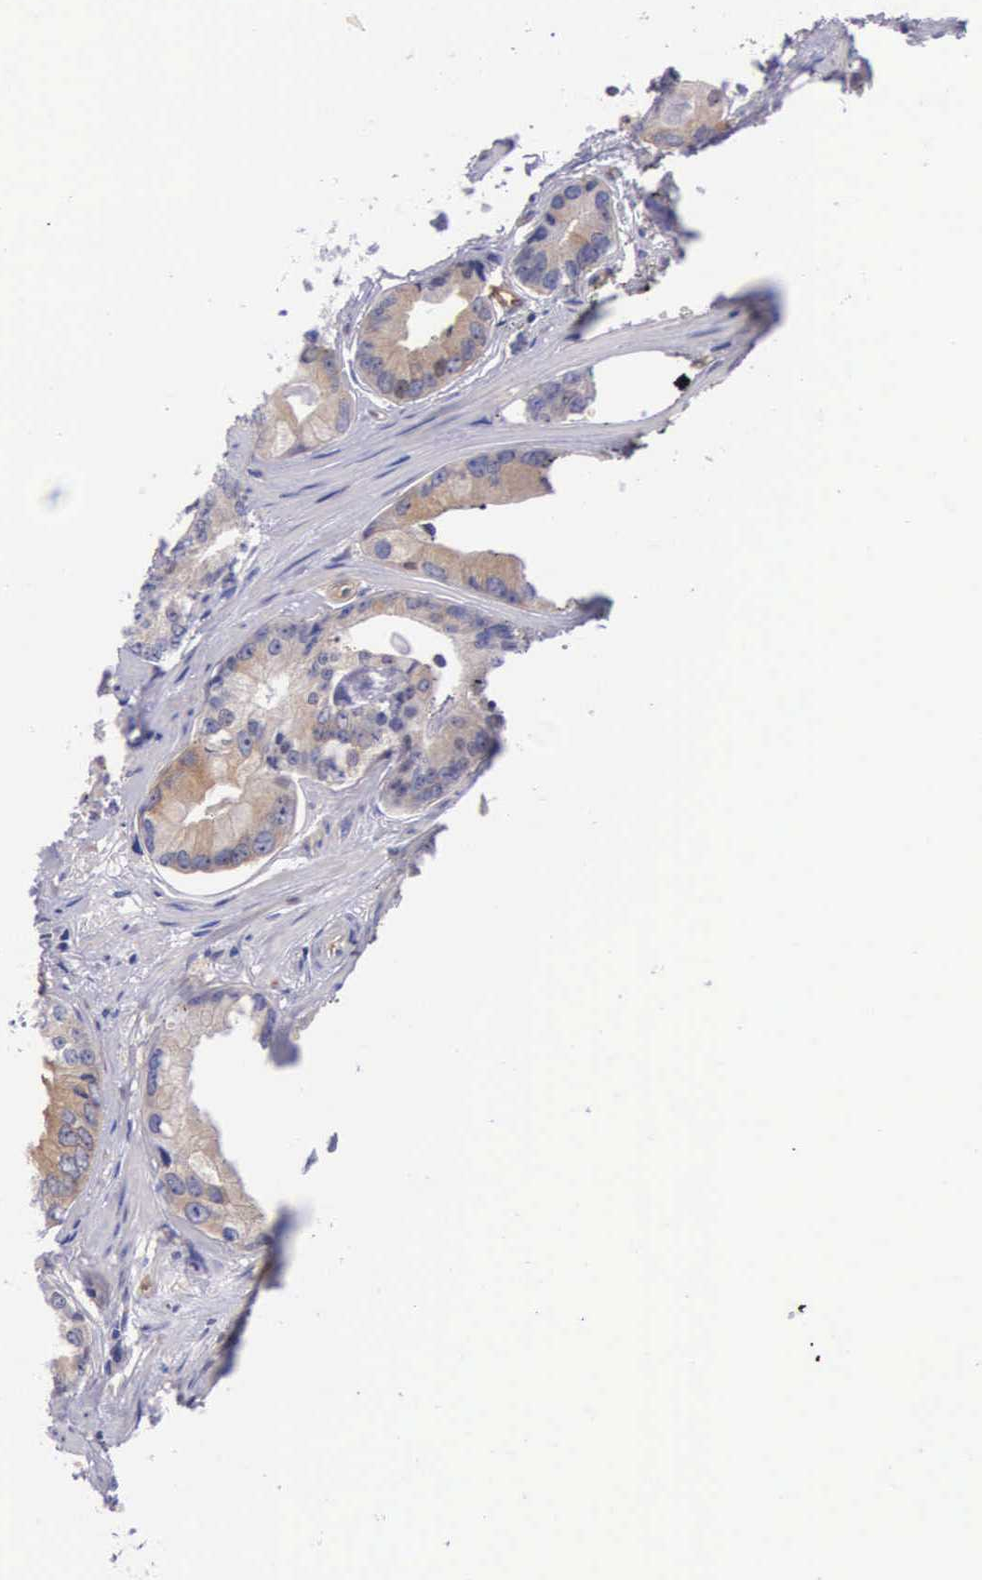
{"staining": {"intensity": "weak", "quantity": "<25%", "location": "cytoplasmic/membranous"}, "tissue": "prostate cancer", "cell_type": "Tumor cells", "image_type": "cancer", "snomed": [{"axis": "morphology", "description": "Adenocarcinoma, High grade"}, {"axis": "topography", "description": "Prostate"}], "caption": "Immunohistochemical staining of human prostate high-grade adenocarcinoma shows no significant staining in tumor cells.", "gene": "BCAR1", "patient": {"sex": "male", "age": 56}}